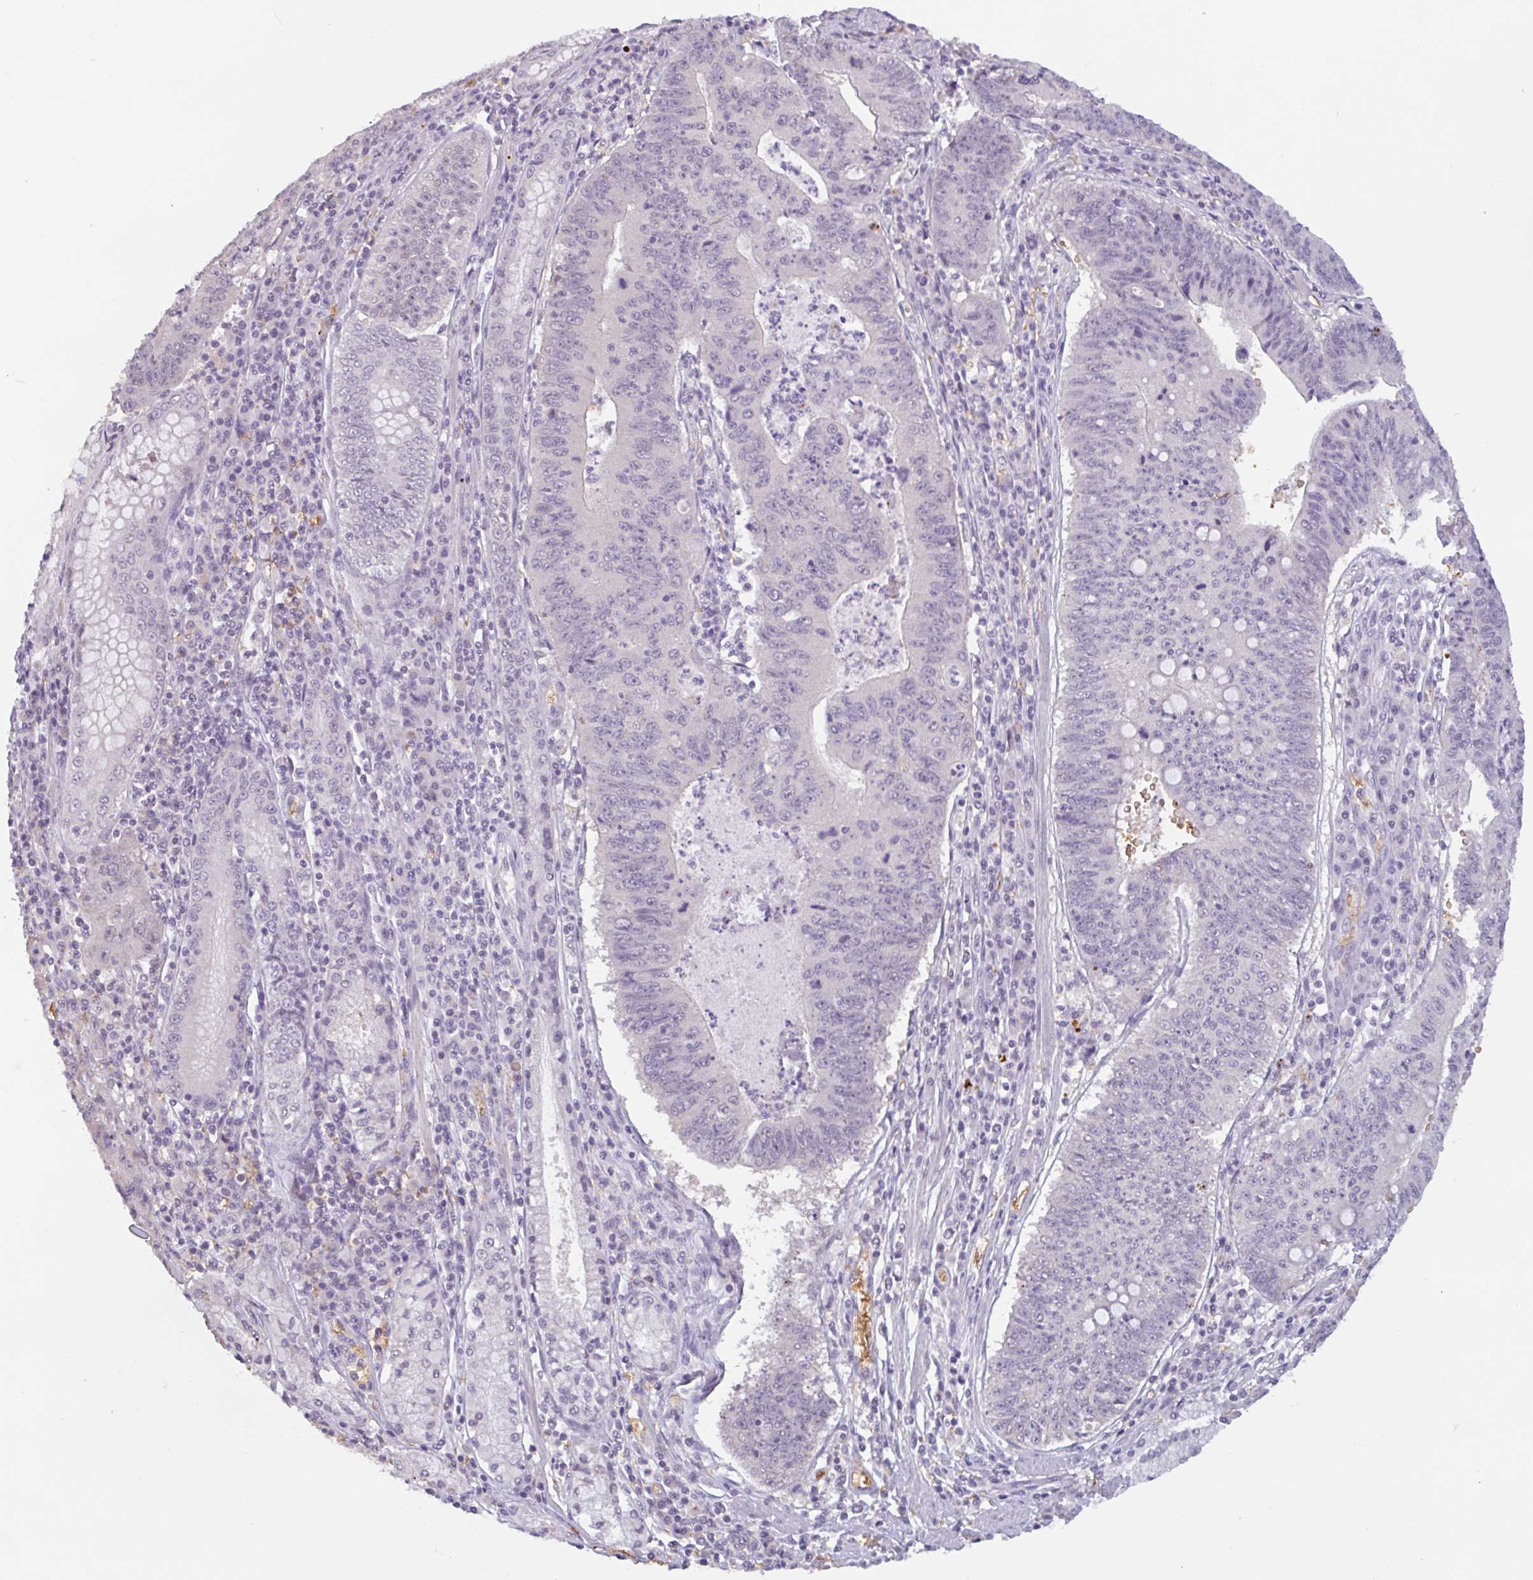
{"staining": {"intensity": "negative", "quantity": "none", "location": "none"}, "tissue": "stomach cancer", "cell_type": "Tumor cells", "image_type": "cancer", "snomed": [{"axis": "morphology", "description": "Adenocarcinoma, NOS"}, {"axis": "topography", "description": "Stomach"}], "caption": "IHC image of stomach cancer (adenocarcinoma) stained for a protein (brown), which exhibits no staining in tumor cells.", "gene": "RHAG", "patient": {"sex": "male", "age": 59}}